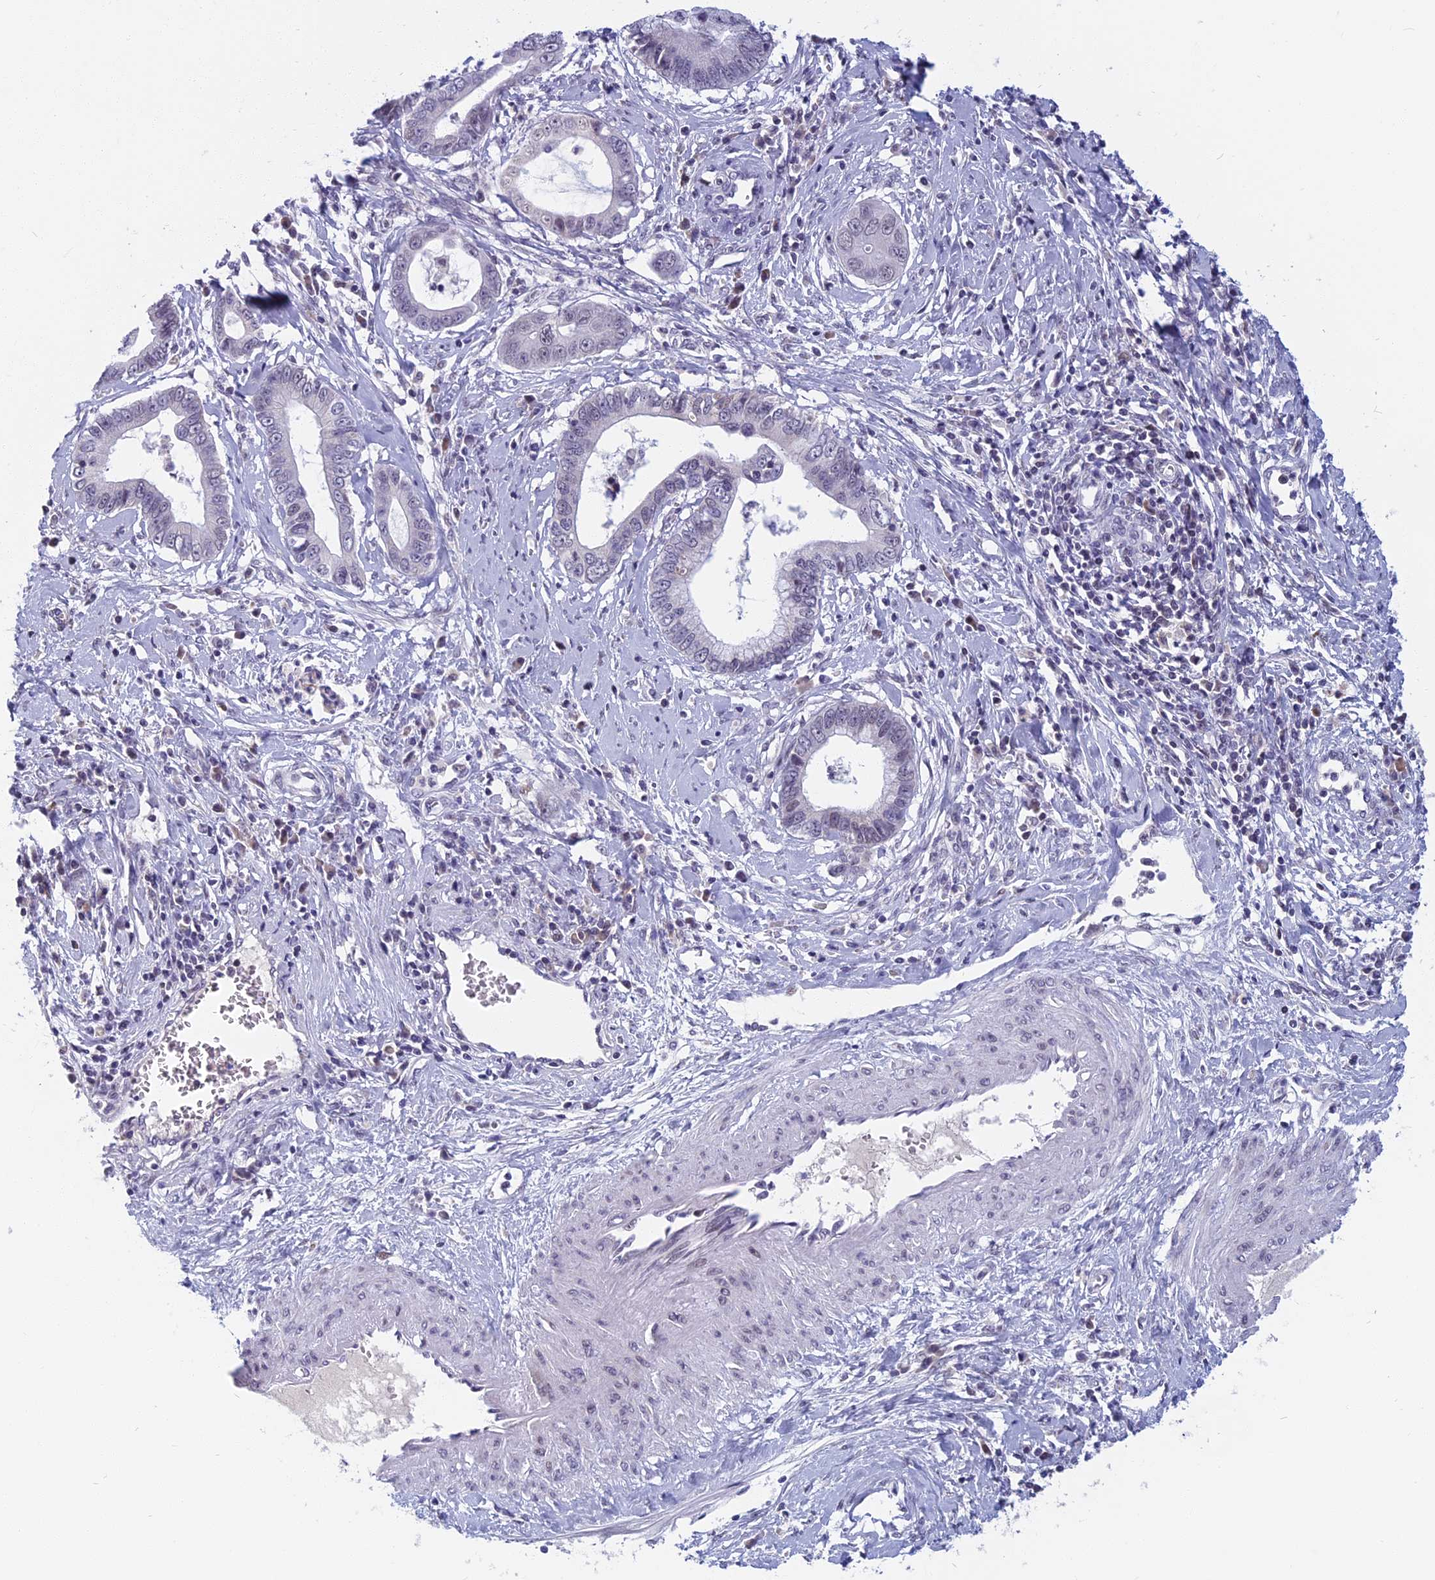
{"staining": {"intensity": "negative", "quantity": "none", "location": "none"}, "tissue": "cervical cancer", "cell_type": "Tumor cells", "image_type": "cancer", "snomed": [{"axis": "morphology", "description": "Adenocarcinoma, NOS"}, {"axis": "topography", "description": "Cervix"}], "caption": "This is an immunohistochemistry (IHC) micrograph of human cervical cancer (adenocarcinoma). There is no staining in tumor cells.", "gene": "CDC7", "patient": {"sex": "female", "age": 44}}